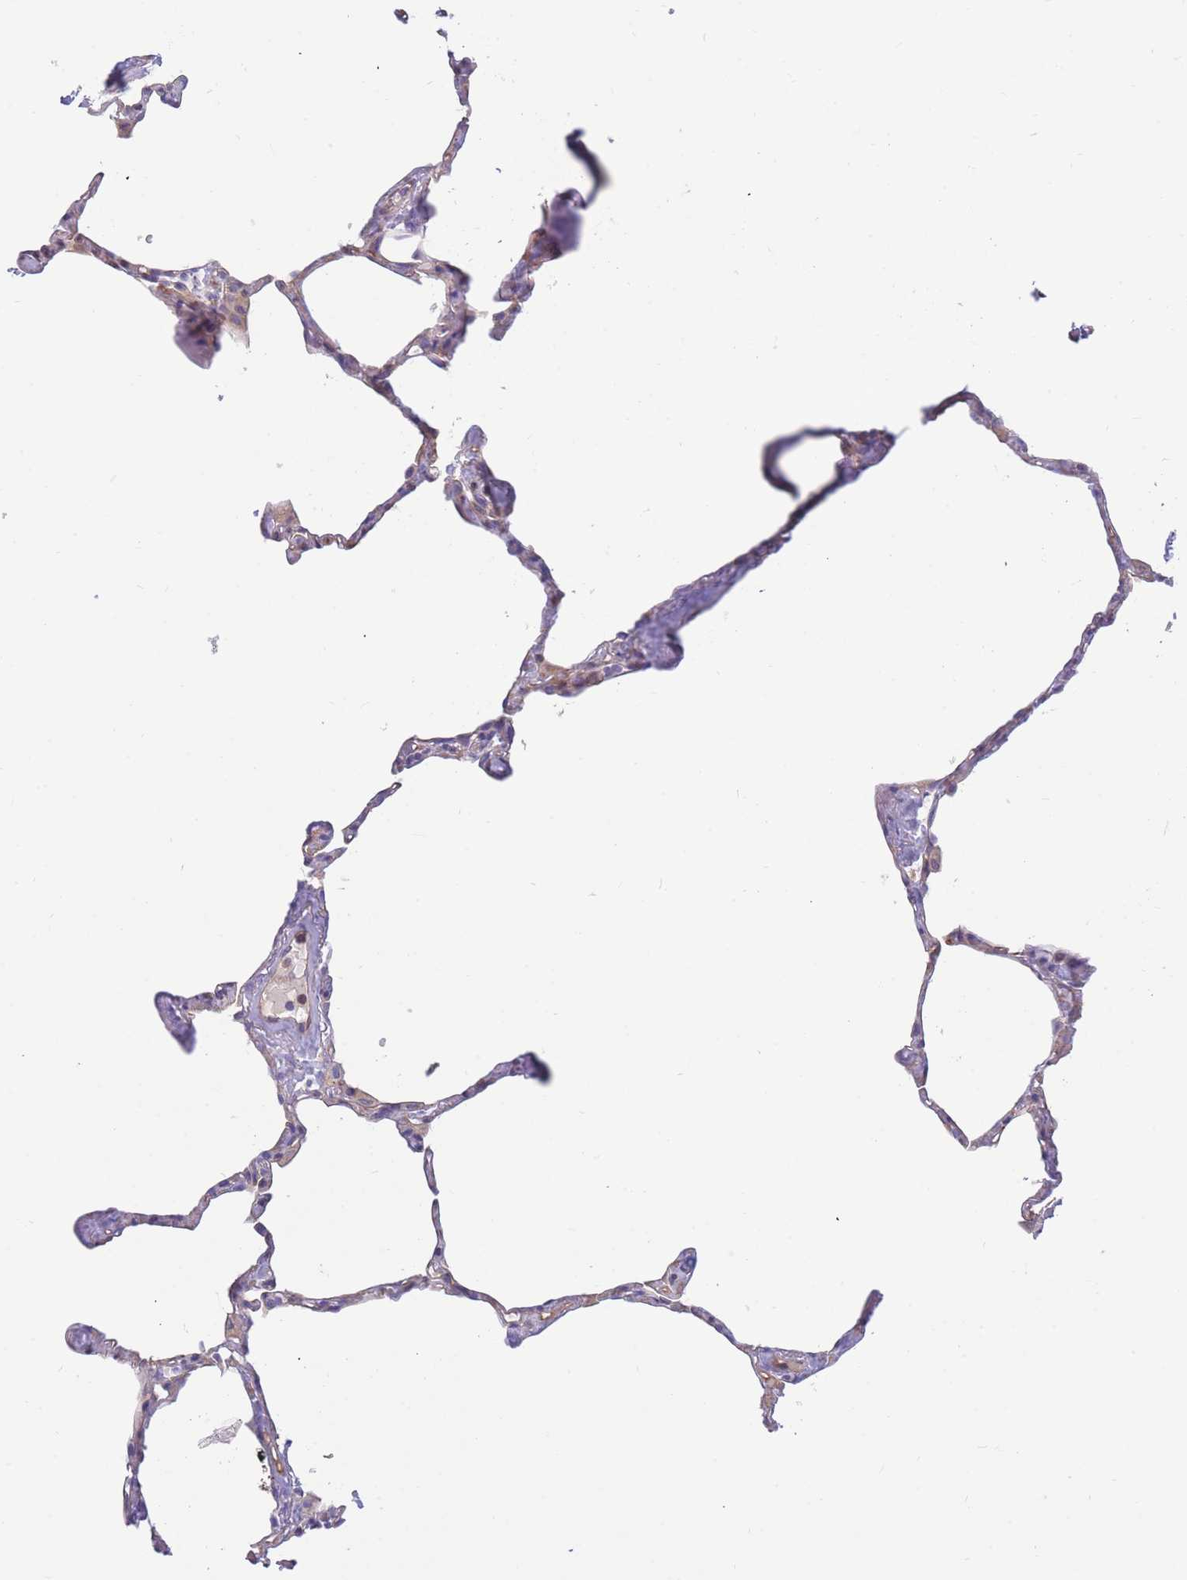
{"staining": {"intensity": "negative", "quantity": "none", "location": "none"}, "tissue": "lung", "cell_type": "Alveolar cells", "image_type": "normal", "snomed": [{"axis": "morphology", "description": "Normal tissue, NOS"}, {"axis": "topography", "description": "Lung"}], "caption": "Immunohistochemistry histopathology image of unremarkable lung stained for a protein (brown), which reveals no positivity in alveolar cells.", "gene": "SULT1A1", "patient": {"sex": "male", "age": 65}}